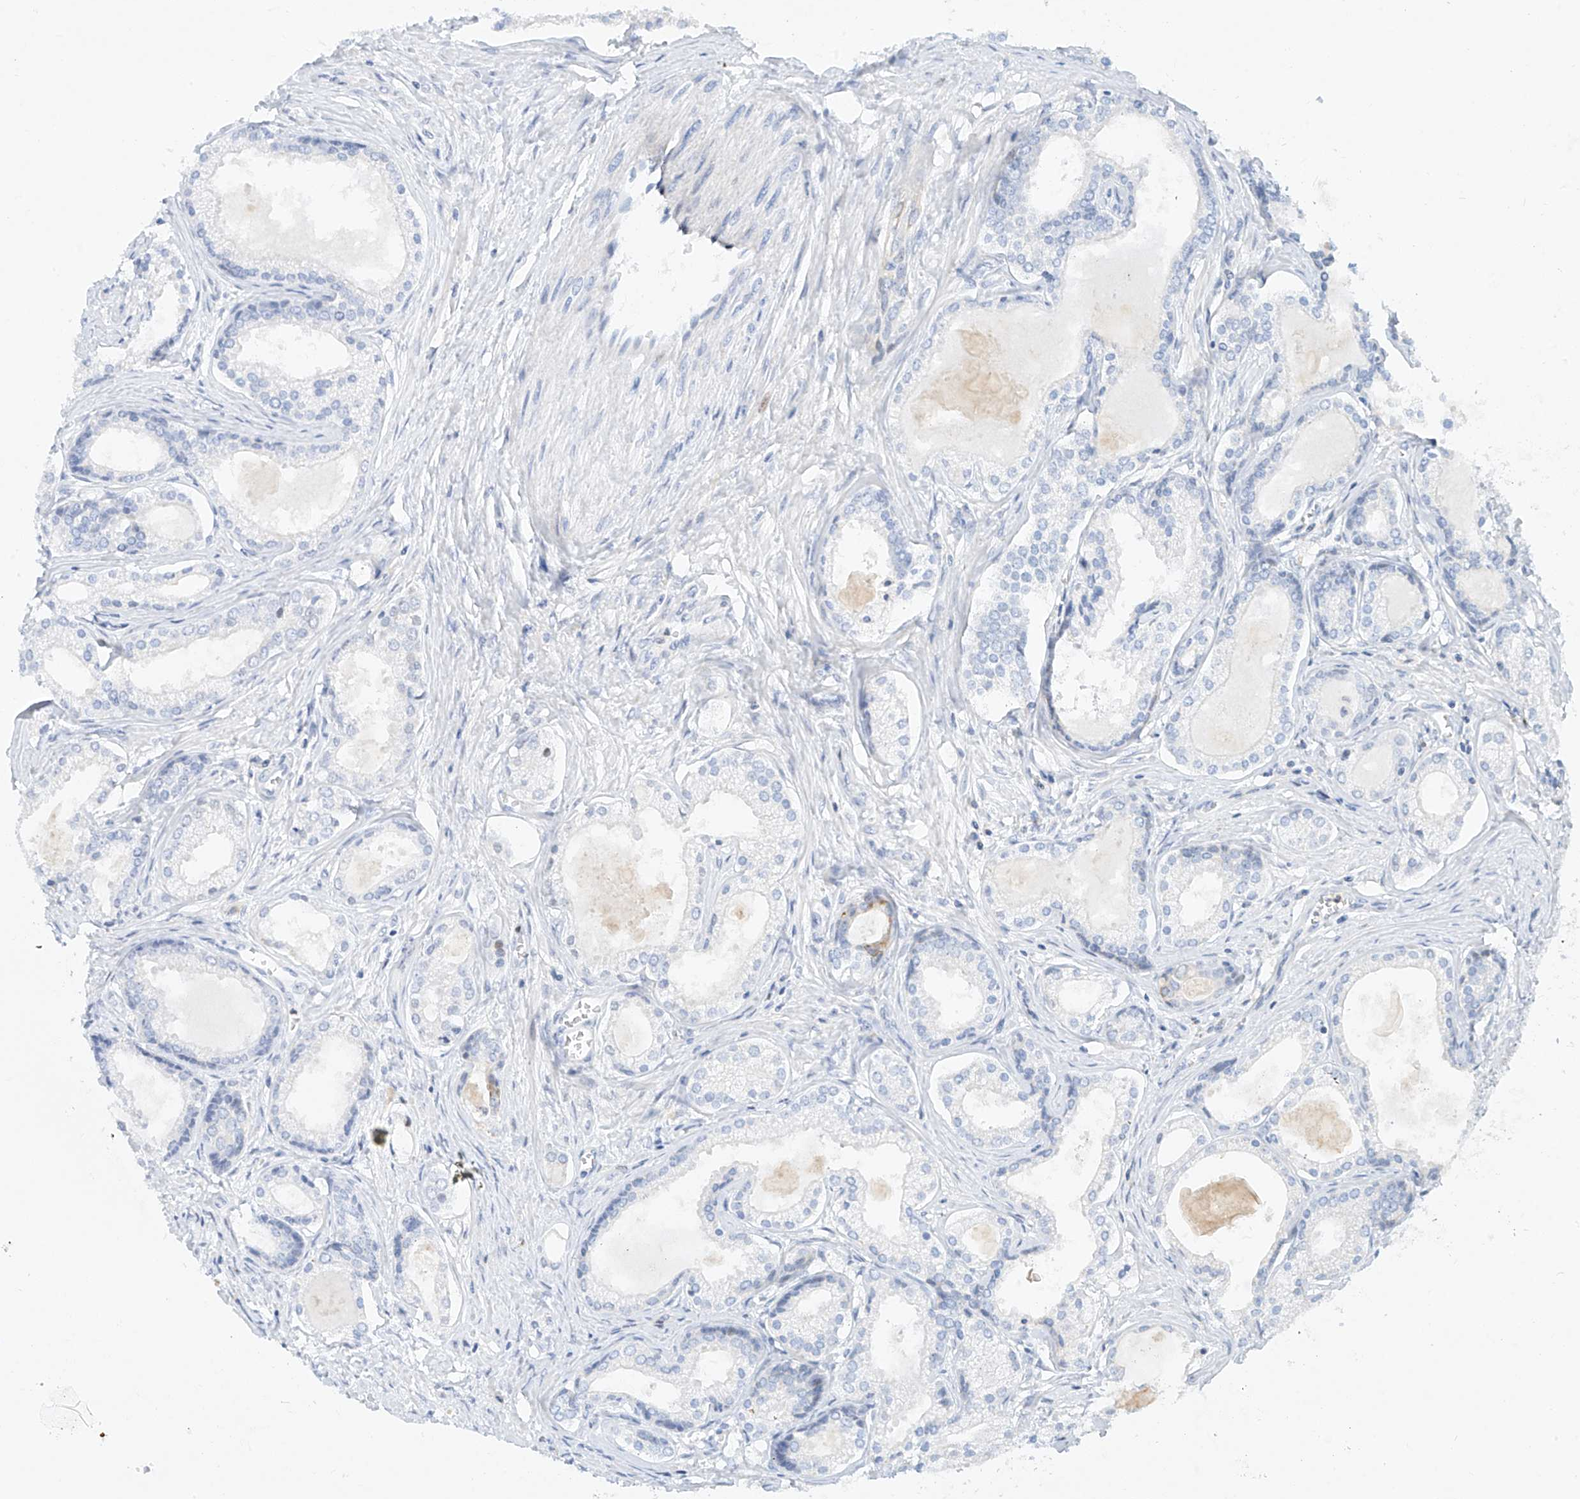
{"staining": {"intensity": "negative", "quantity": "none", "location": "none"}, "tissue": "prostate cancer", "cell_type": "Tumor cells", "image_type": "cancer", "snomed": [{"axis": "morphology", "description": "Adenocarcinoma, High grade"}, {"axis": "topography", "description": "Prostate"}], "caption": "Immunohistochemistry image of neoplastic tissue: high-grade adenocarcinoma (prostate) stained with DAB reveals no significant protein expression in tumor cells.", "gene": "SNU13", "patient": {"sex": "male", "age": 68}}